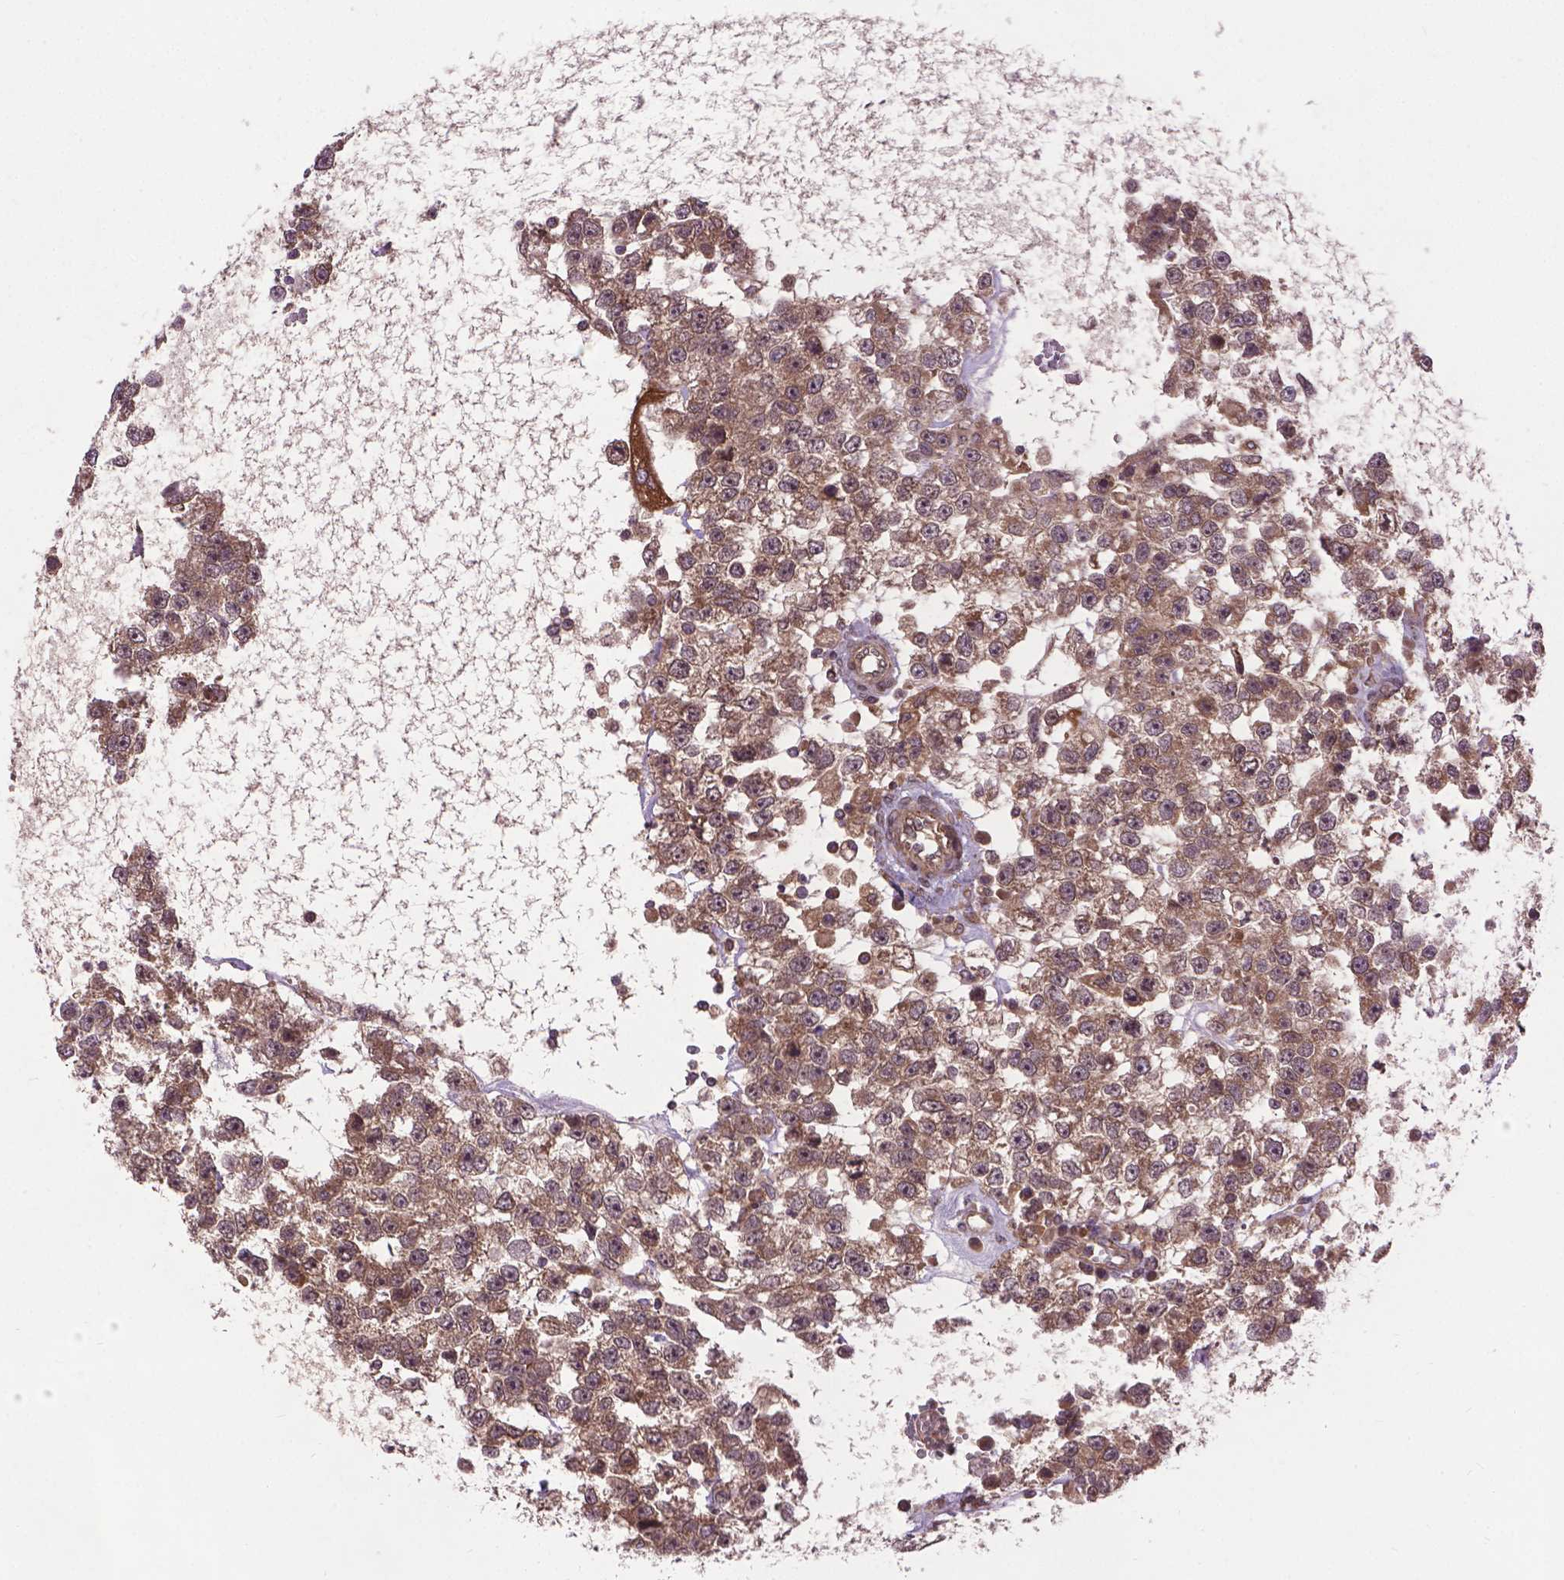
{"staining": {"intensity": "moderate", "quantity": ">75%", "location": "cytoplasmic/membranous,nuclear"}, "tissue": "testis cancer", "cell_type": "Tumor cells", "image_type": "cancer", "snomed": [{"axis": "morphology", "description": "Seminoma, NOS"}, {"axis": "topography", "description": "Testis"}], "caption": "Brown immunohistochemical staining in seminoma (testis) shows moderate cytoplasmic/membranous and nuclear staining in approximately >75% of tumor cells. The staining was performed using DAB to visualize the protein expression in brown, while the nuclei were stained in blue with hematoxylin (Magnification: 20x).", "gene": "ZNF616", "patient": {"sex": "male", "age": 34}}